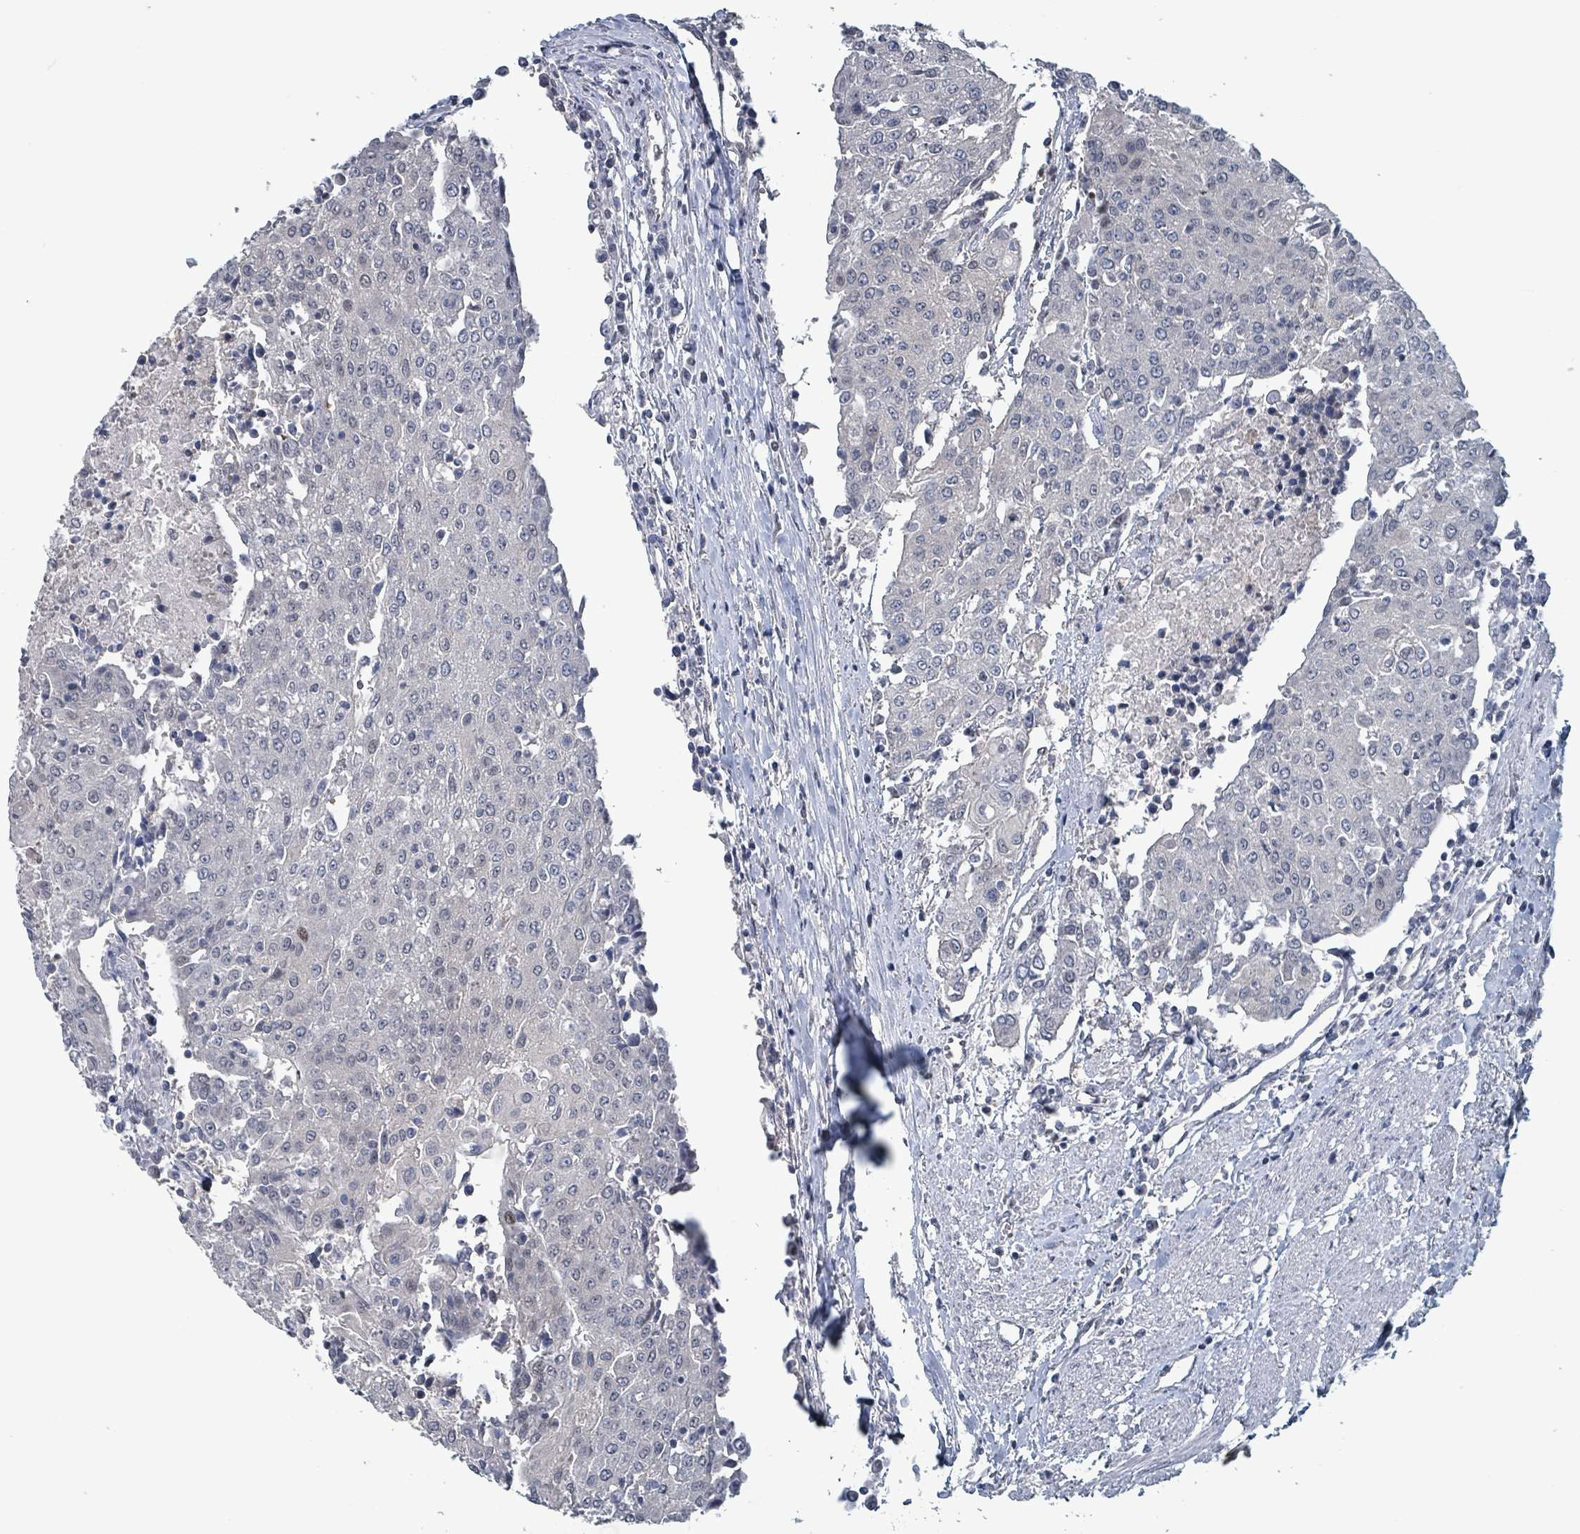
{"staining": {"intensity": "negative", "quantity": "none", "location": "none"}, "tissue": "urothelial cancer", "cell_type": "Tumor cells", "image_type": "cancer", "snomed": [{"axis": "morphology", "description": "Urothelial carcinoma, High grade"}, {"axis": "topography", "description": "Urinary bladder"}], "caption": "High power microscopy micrograph of an immunohistochemistry (IHC) histopathology image of urothelial carcinoma (high-grade), revealing no significant expression in tumor cells. (IHC, brightfield microscopy, high magnification).", "gene": "BIVM", "patient": {"sex": "female", "age": 85}}